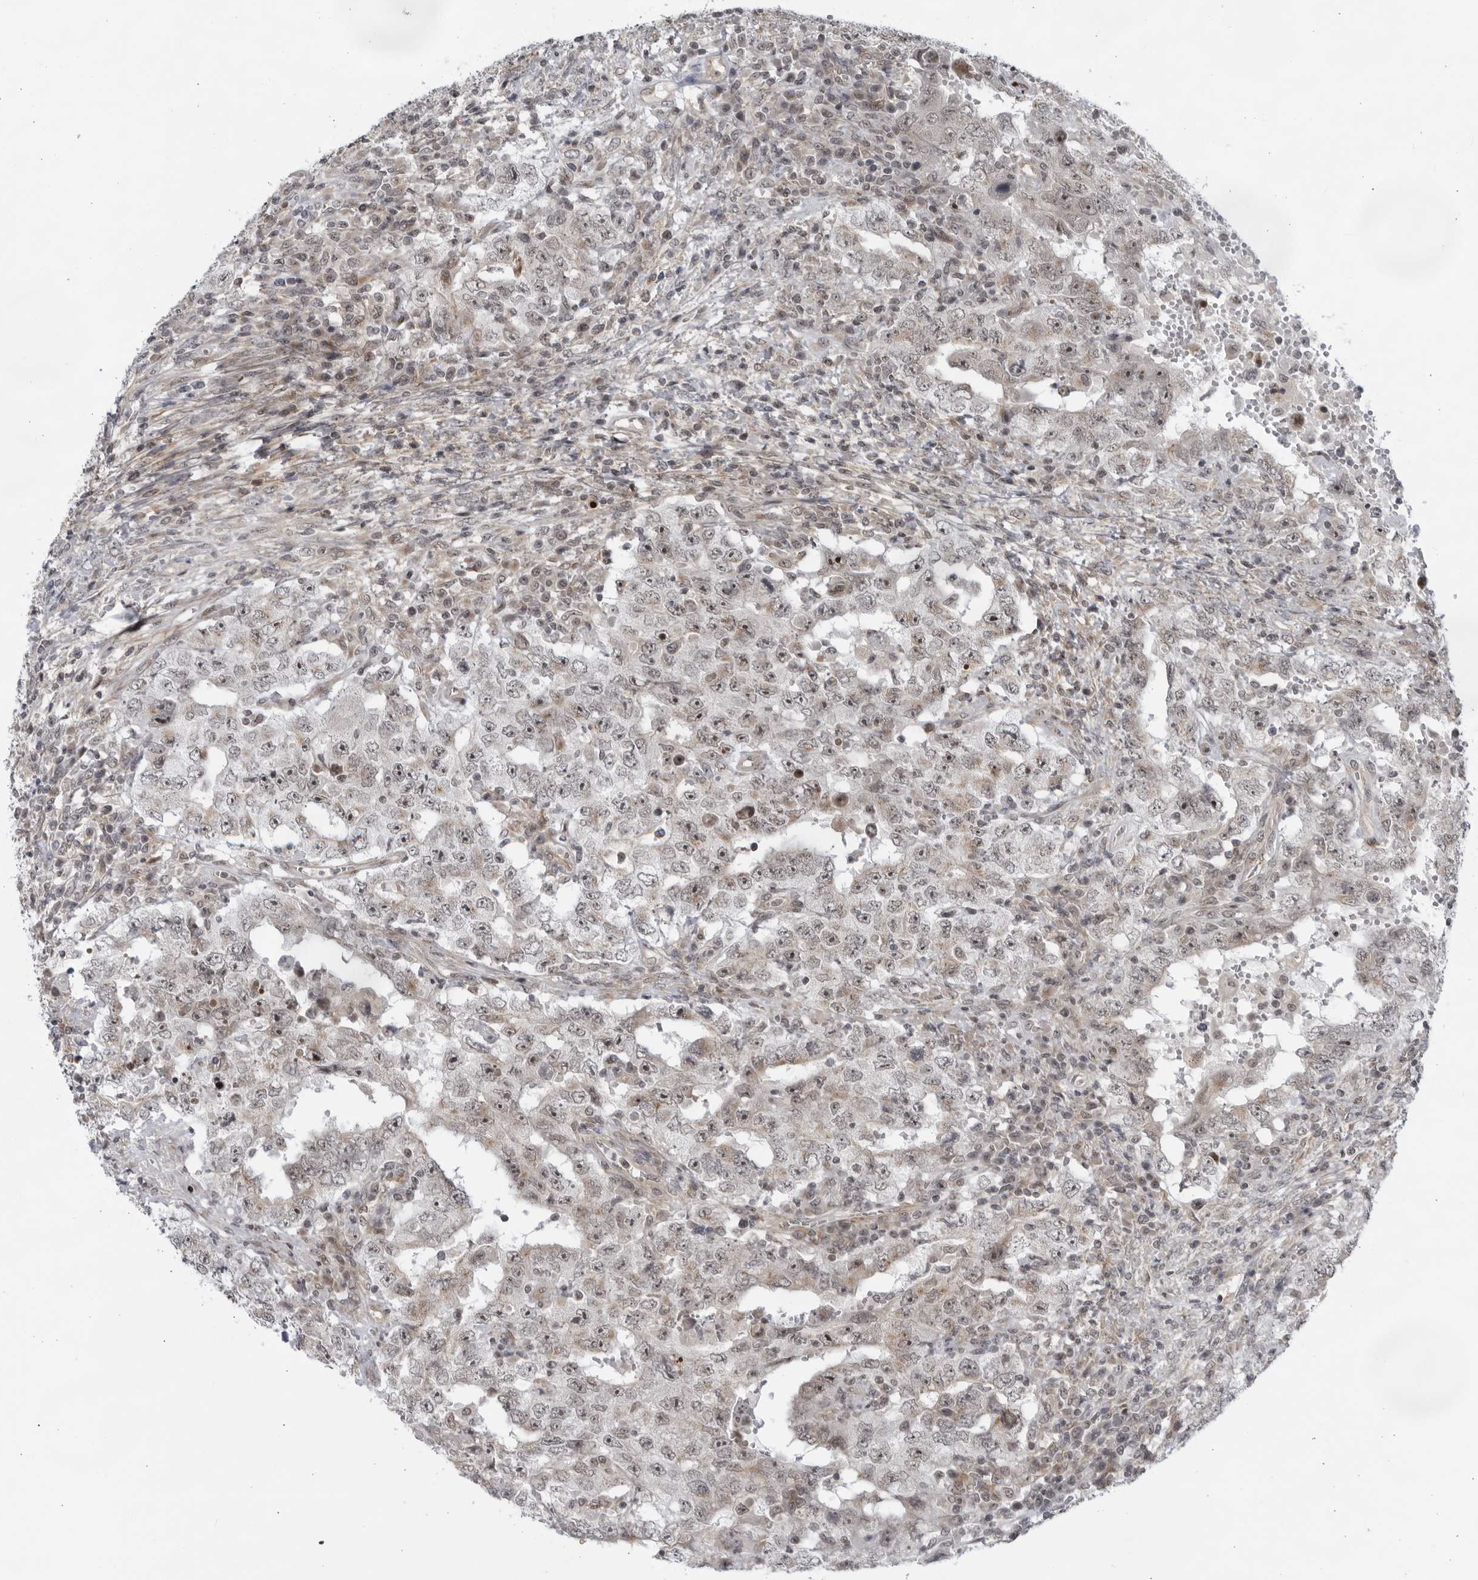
{"staining": {"intensity": "weak", "quantity": "<25%", "location": "nuclear"}, "tissue": "testis cancer", "cell_type": "Tumor cells", "image_type": "cancer", "snomed": [{"axis": "morphology", "description": "Carcinoma, Embryonal, NOS"}, {"axis": "topography", "description": "Testis"}], "caption": "A histopathology image of human testis embryonal carcinoma is negative for staining in tumor cells.", "gene": "ITGB3BP", "patient": {"sex": "male", "age": 26}}